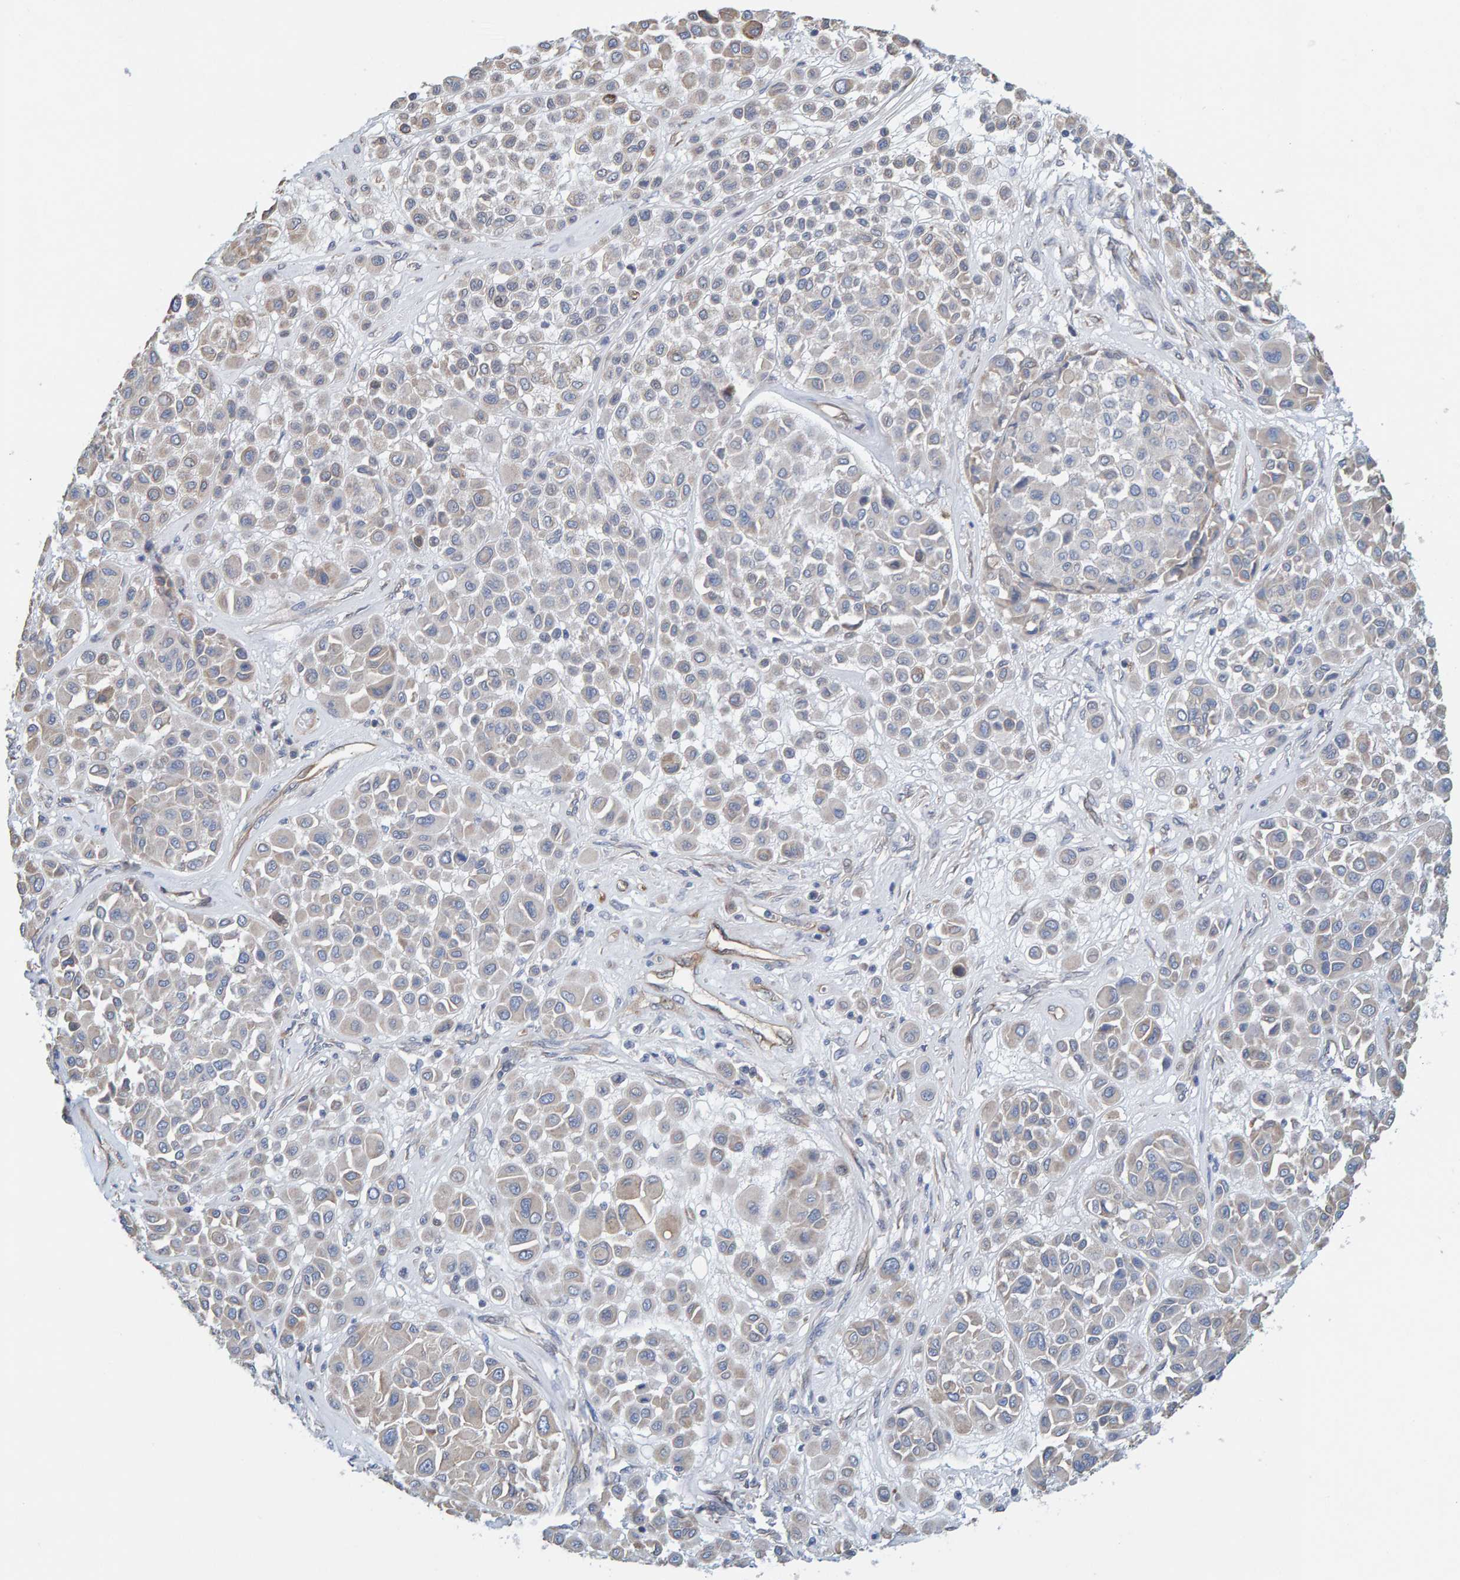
{"staining": {"intensity": "weak", "quantity": "<25%", "location": "cytoplasmic/membranous"}, "tissue": "melanoma", "cell_type": "Tumor cells", "image_type": "cancer", "snomed": [{"axis": "morphology", "description": "Malignant melanoma, Metastatic site"}, {"axis": "topography", "description": "Soft tissue"}], "caption": "High magnification brightfield microscopy of malignant melanoma (metastatic site) stained with DAB (3,3'-diaminobenzidine) (brown) and counterstained with hematoxylin (blue): tumor cells show no significant positivity.", "gene": "PRKD2", "patient": {"sex": "male", "age": 41}}